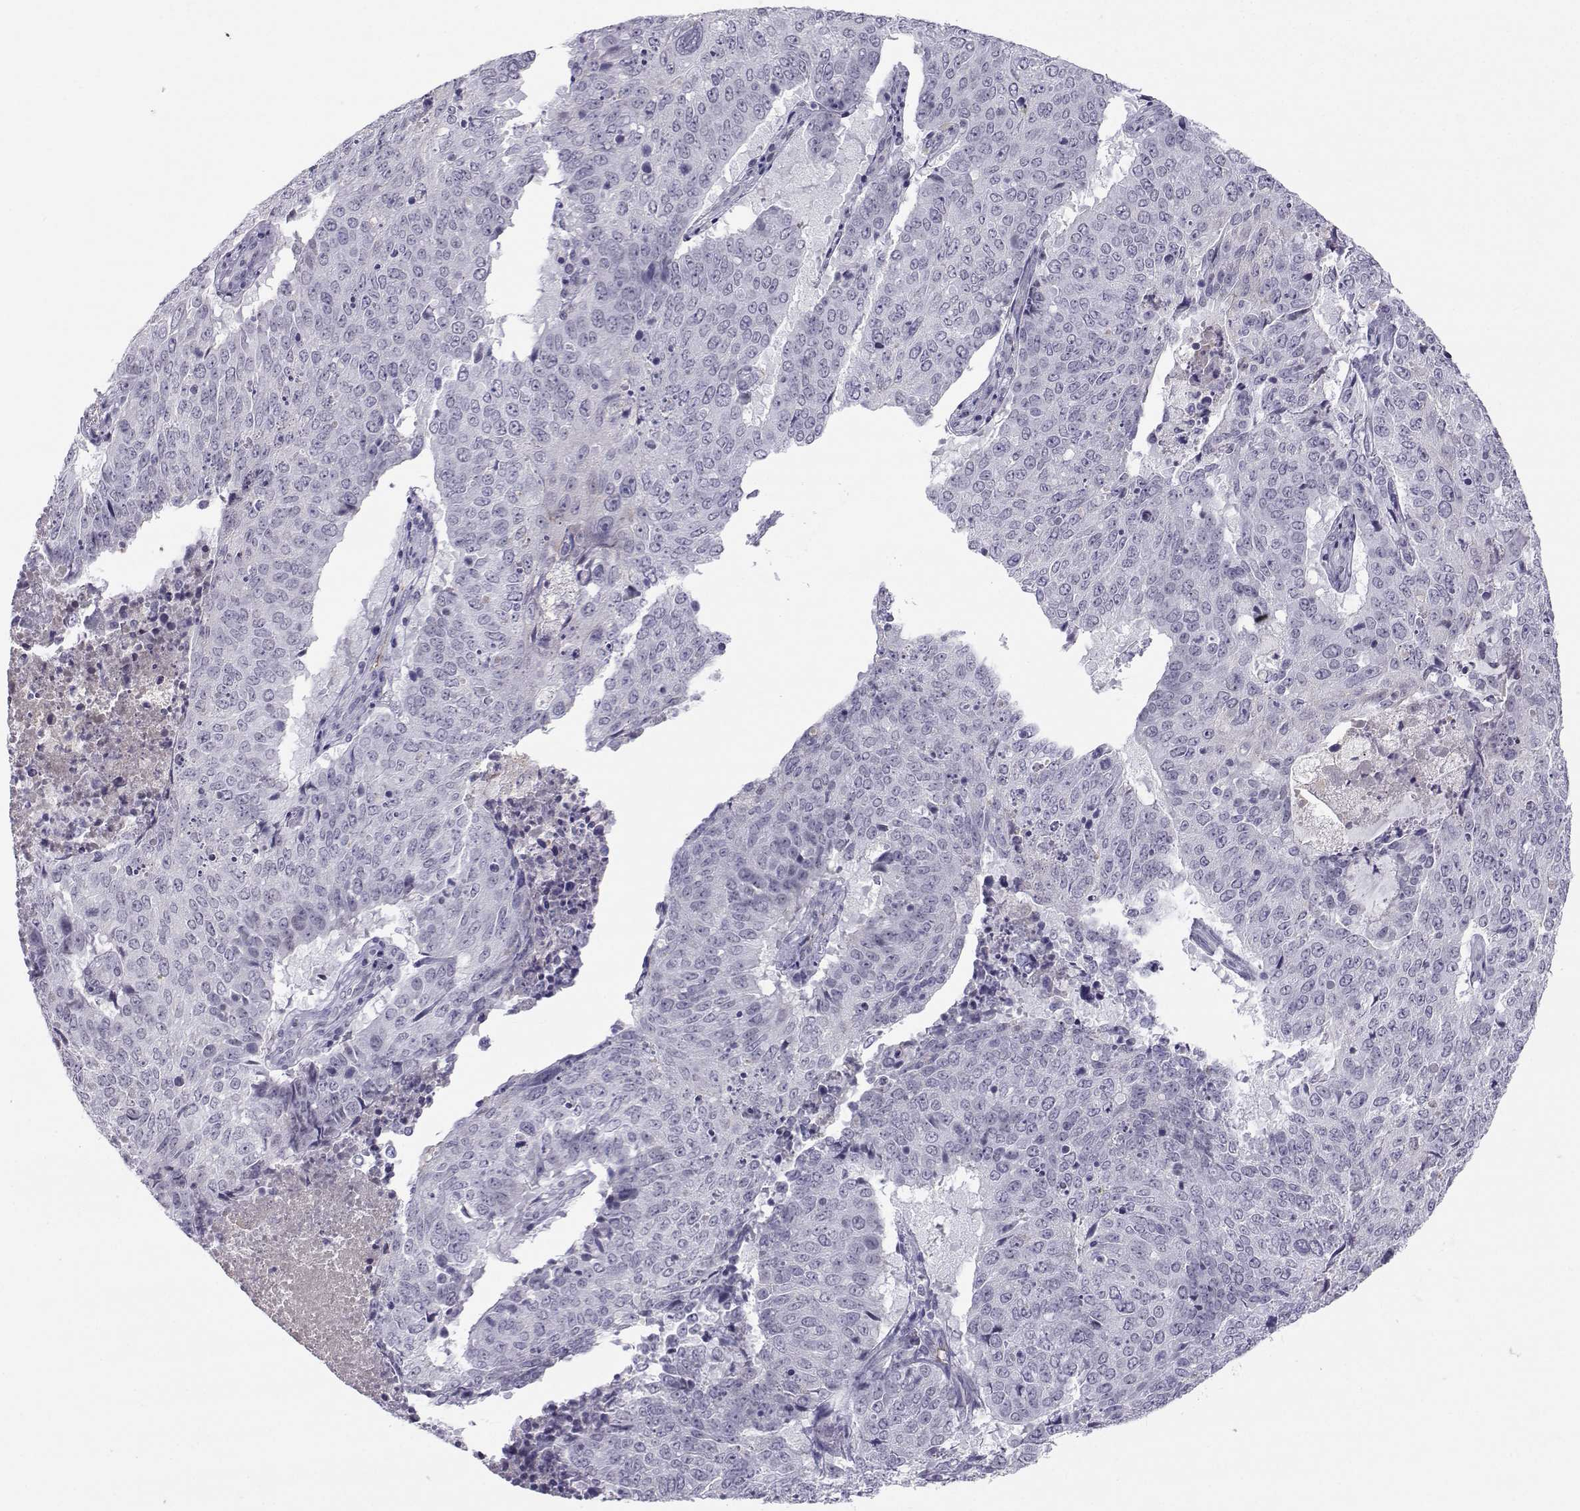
{"staining": {"intensity": "negative", "quantity": "none", "location": "none"}, "tissue": "lung cancer", "cell_type": "Tumor cells", "image_type": "cancer", "snomed": [{"axis": "morphology", "description": "Normal tissue, NOS"}, {"axis": "morphology", "description": "Squamous cell carcinoma, NOS"}, {"axis": "topography", "description": "Bronchus"}, {"axis": "topography", "description": "Lung"}], "caption": "Immunohistochemistry (IHC) histopathology image of human squamous cell carcinoma (lung) stained for a protein (brown), which reveals no expression in tumor cells. The staining was performed using DAB (3,3'-diaminobenzidine) to visualize the protein expression in brown, while the nuclei were stained in blue with hematoxylin (Magnification: 20x).", "gene": "LHX1", "patient": {"sex": "male", "age": 64}}